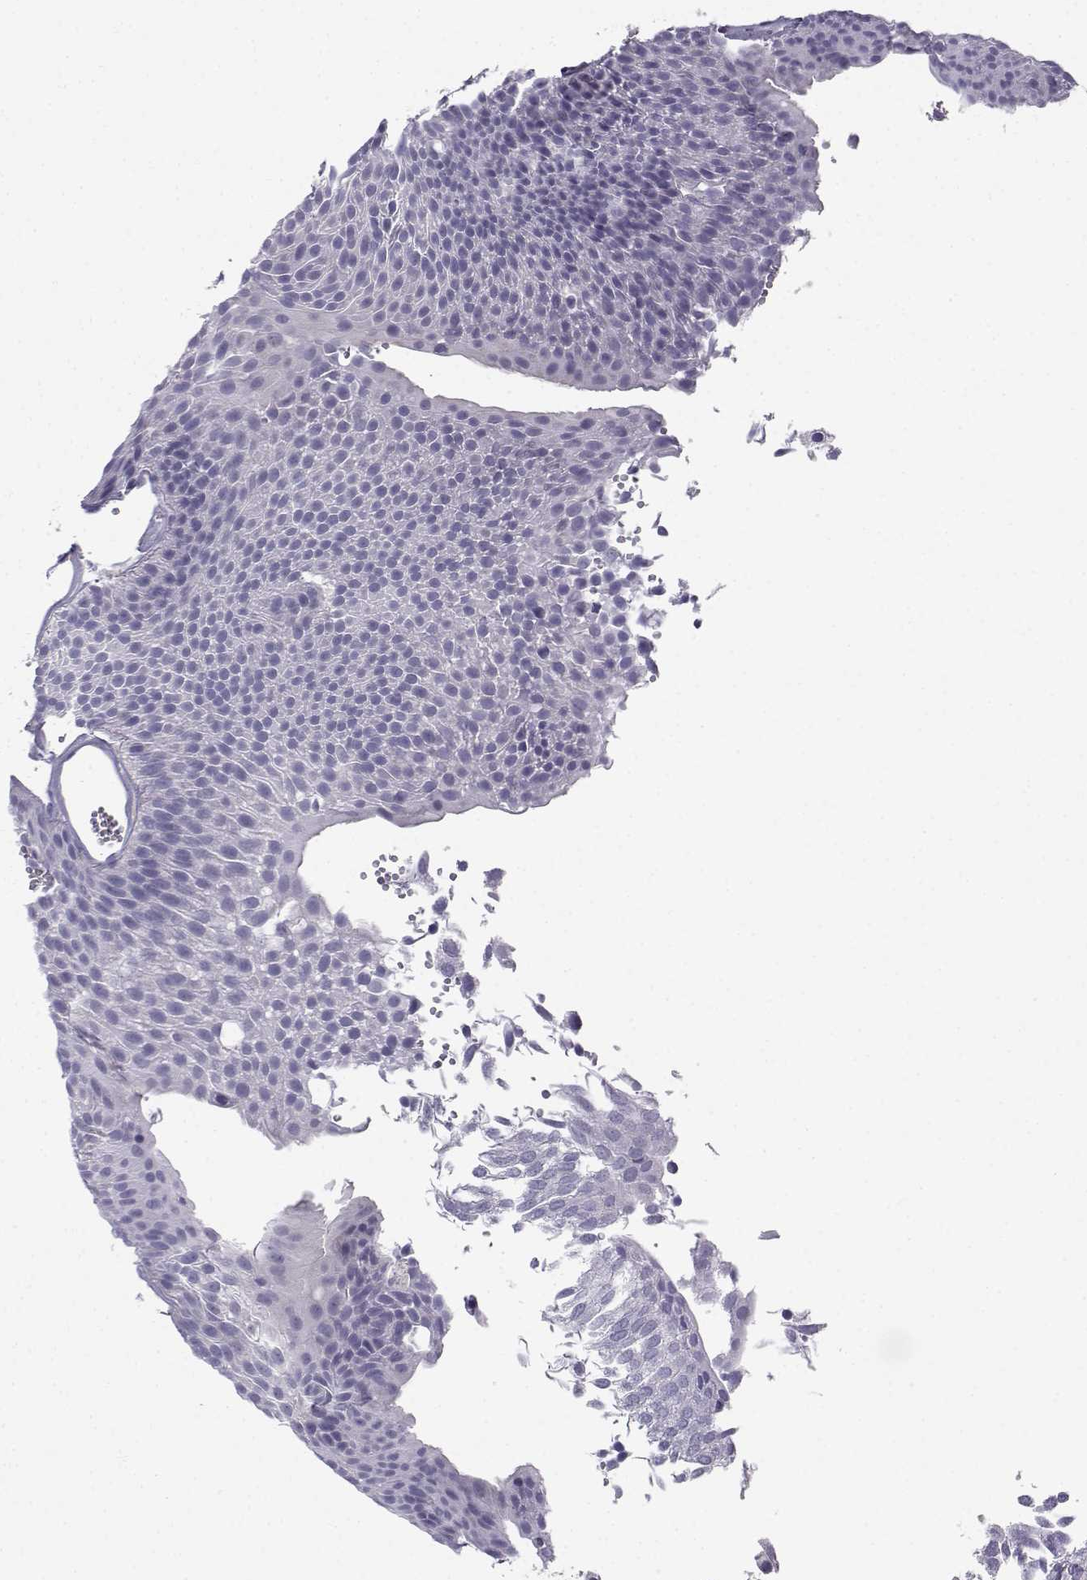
{"staining": {"intensity": "negative", "quantity": "none", "location": "none"}, "tissue": "urothelial cancer", "cell_type": "Tumor cells", "image_type": "cancer", "snomed": [{"axis": "morphology", "description": "Urothelial carcinoma, Low grade"}, {"axis": "topography", "description": "Urinary bladder"}], "caption": "Immunohistochemistry of low-grade urothelial carcinoma displays no staining in tumor cells. (DAB immunohistochemistry (IHC), high magnification).", "gene": "PCSK1N", "patient": {"sex": "male", "age": 52}}